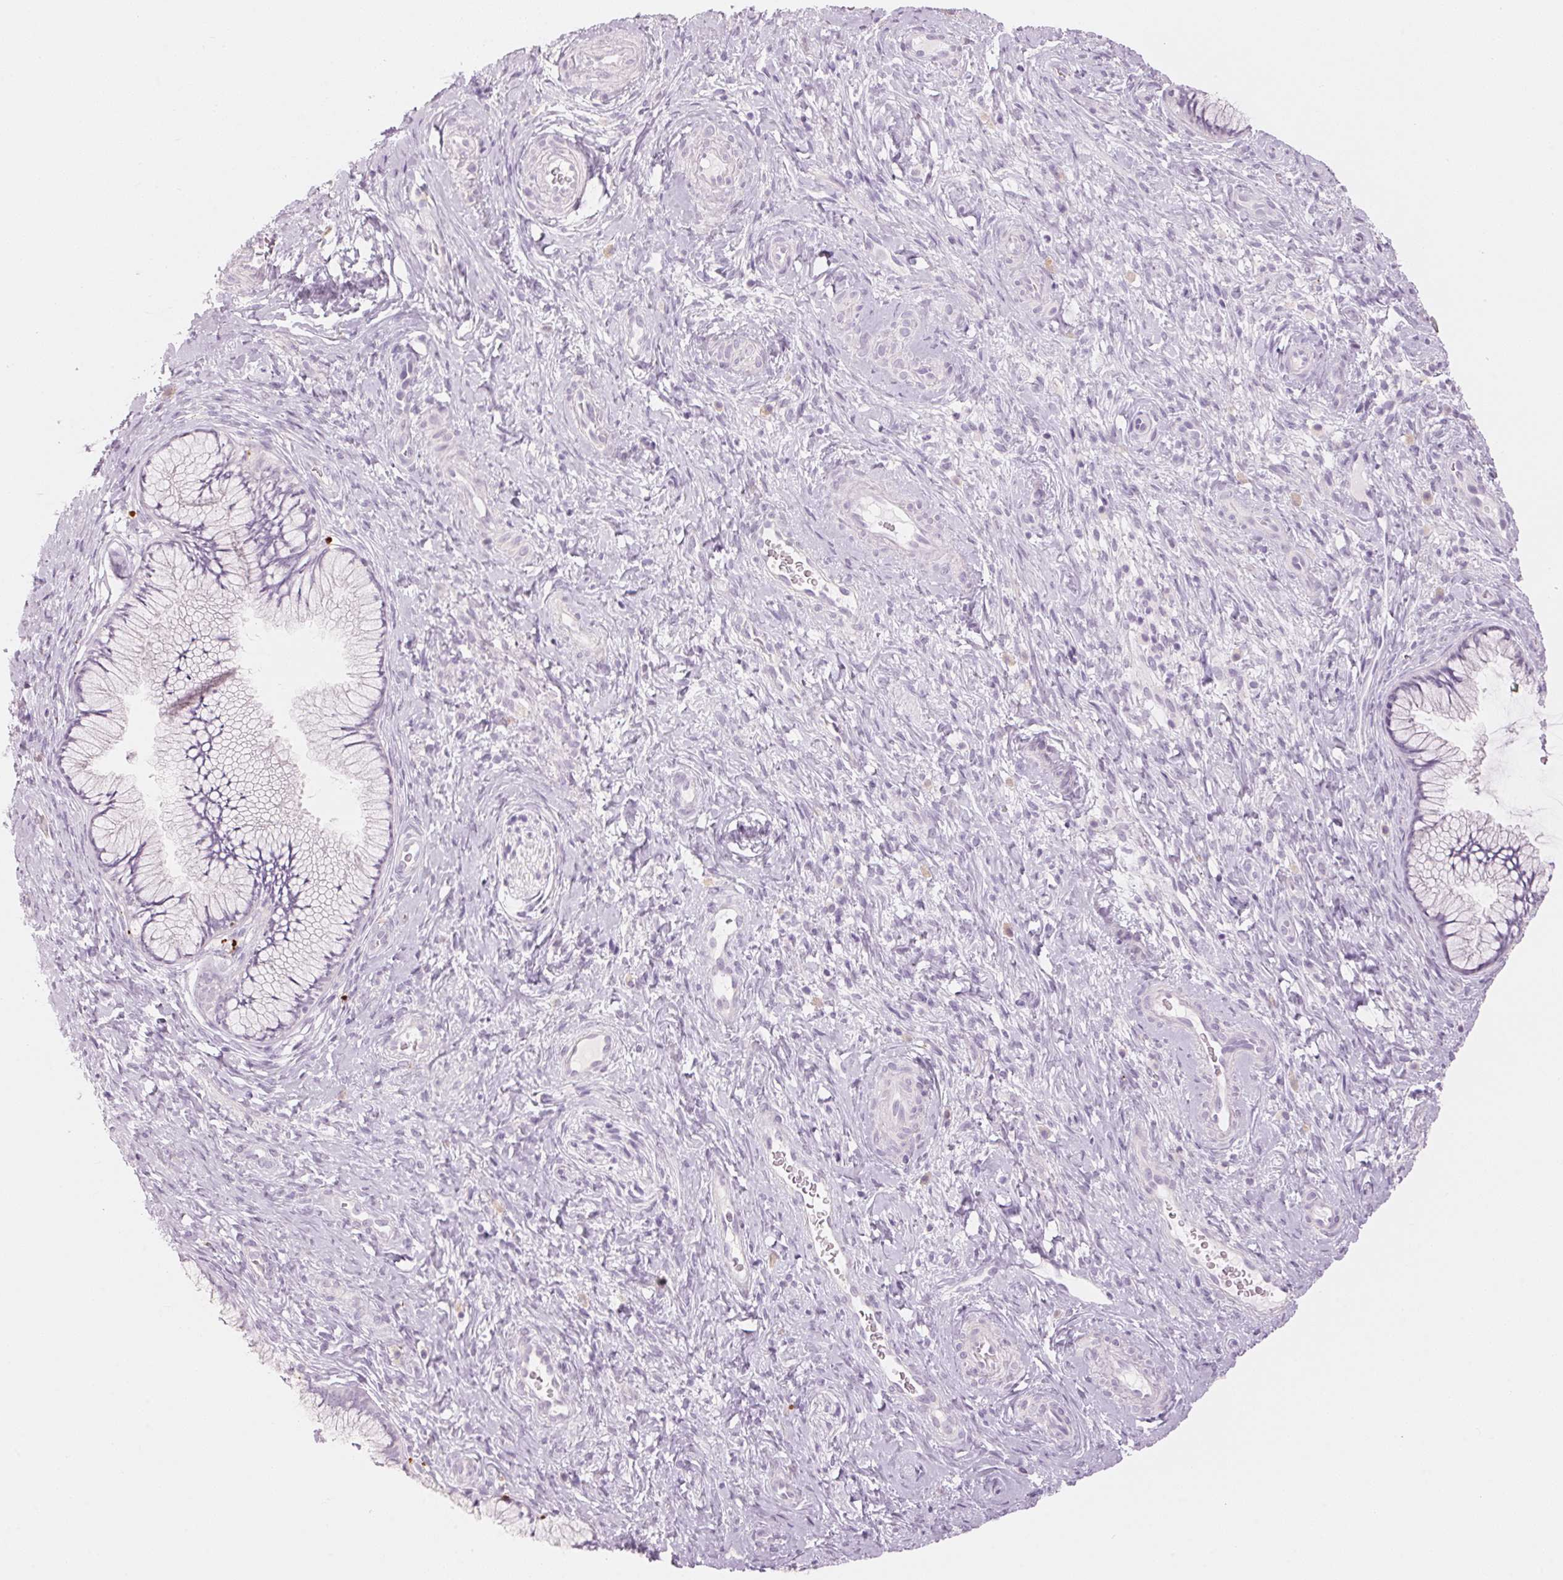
{"staining": {"intensity": "negative", "quantity": "none", "location": "none"}, "tissue": "cervix", "cell_type": "Glandular cells", "image_type": "normal", "snomed": [{"axis": "morphology", "description": "Normal tissue, NOS"}, {"axis": "topography", "description": "Cervix"}], "caption": "This micrograph is of benign cervix stained with immunohistochemistry to label a protein in brown with the nuclei are counter-stained blue. There is no positivity in glandular cells.", "gene": "KLK7", "patient": {"sex": "female", "age": 34}}